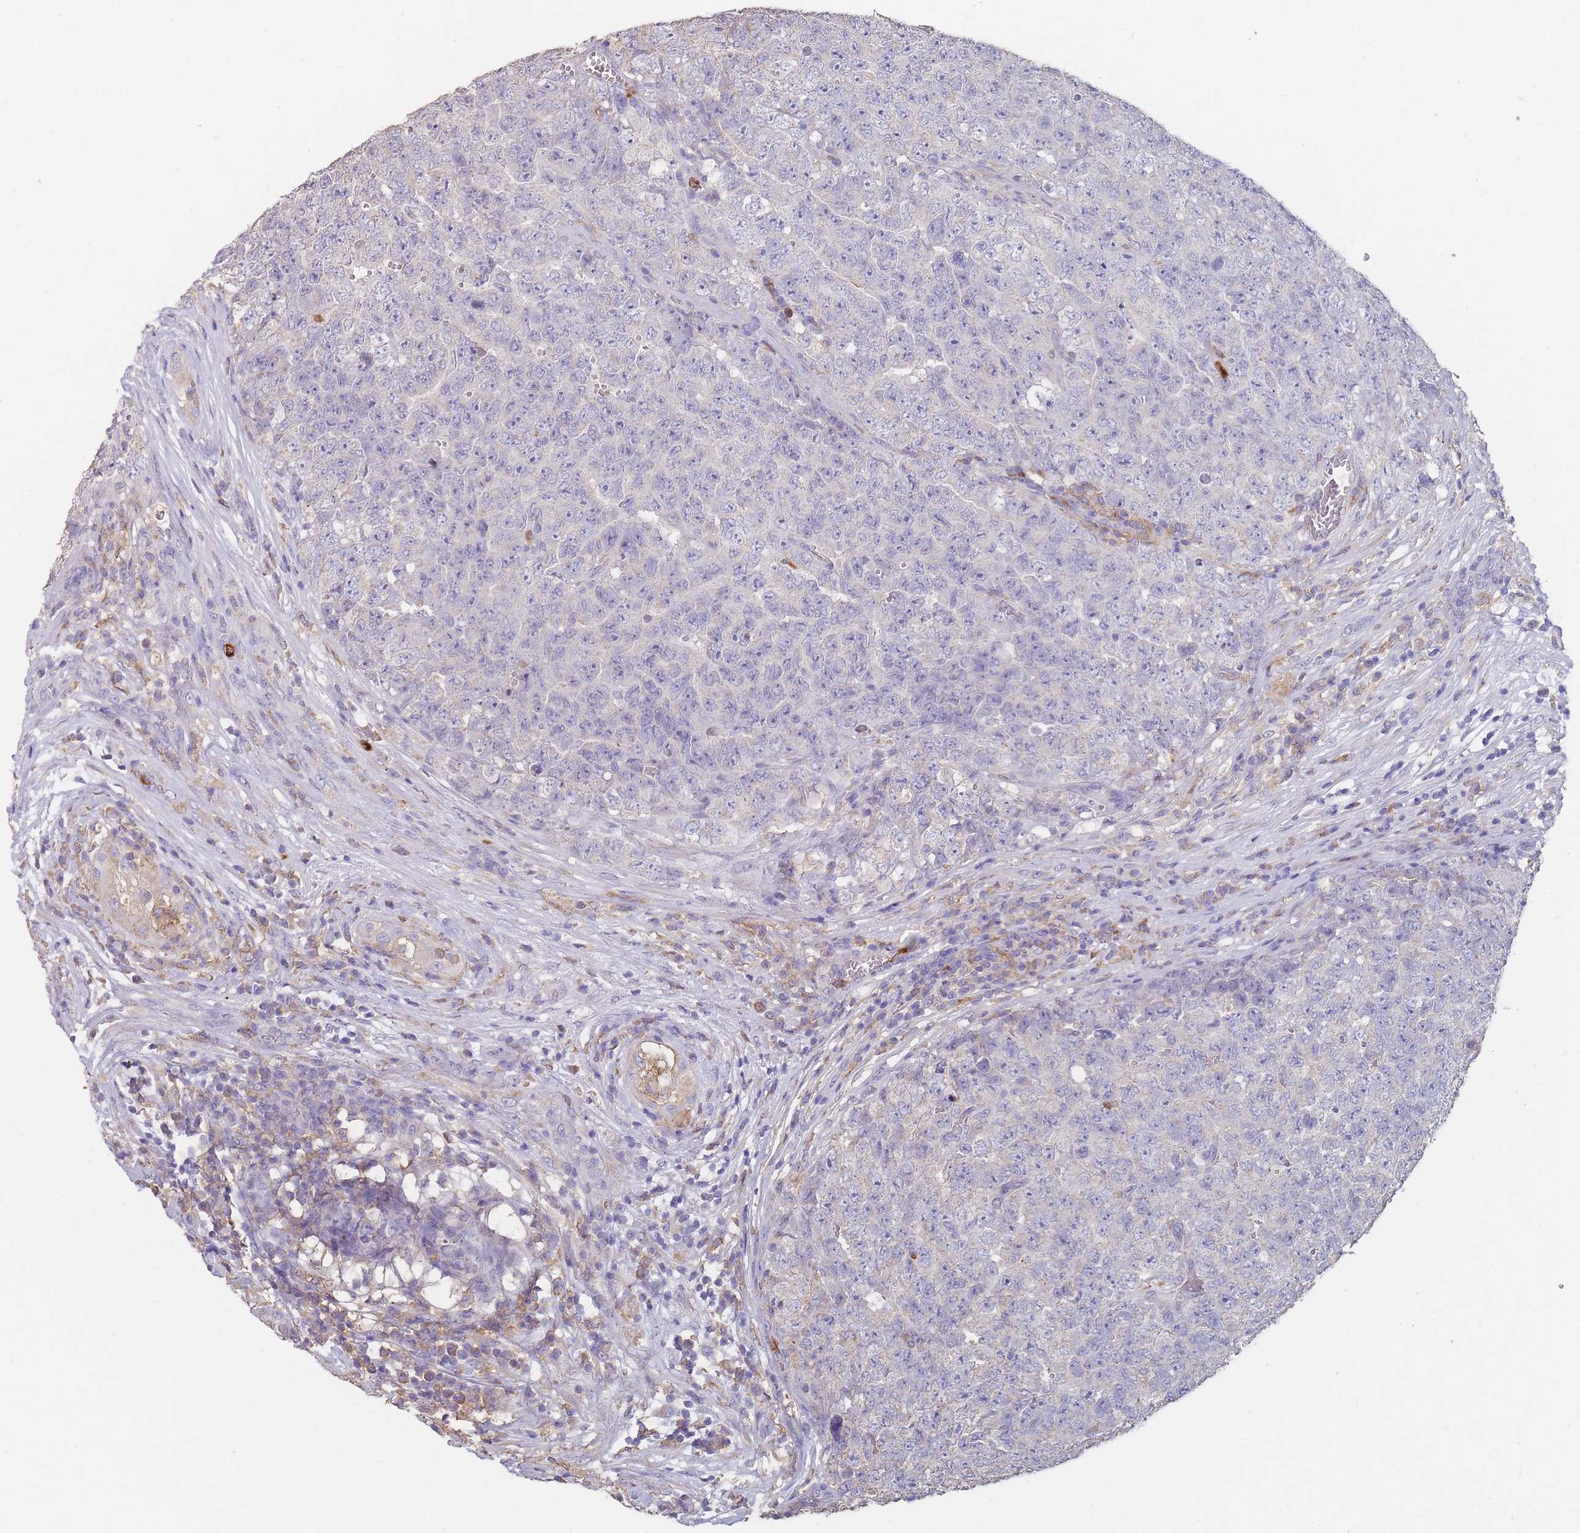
{"staining": {"intensity": "negative", "quantity": "none", "location": "none"}, "tissue": "testis cancer", "cell_type": "Tumor cells", "image_type": "cancer", "snomed": [{"axis": "morphology", "description": "Seminoma, NOS"}, {"axis": "morphology", "description": "Teratoma, malignant, NOS"}, {"axis": "topography", "description": "Testis"}], "caption": "Immunohistochemical staining of human malignant teratoma (testis) exhibits no significant positivity in tumor cells.", "gene": "CLEC12A", "patient": {"sex": "male", "age": 34}}